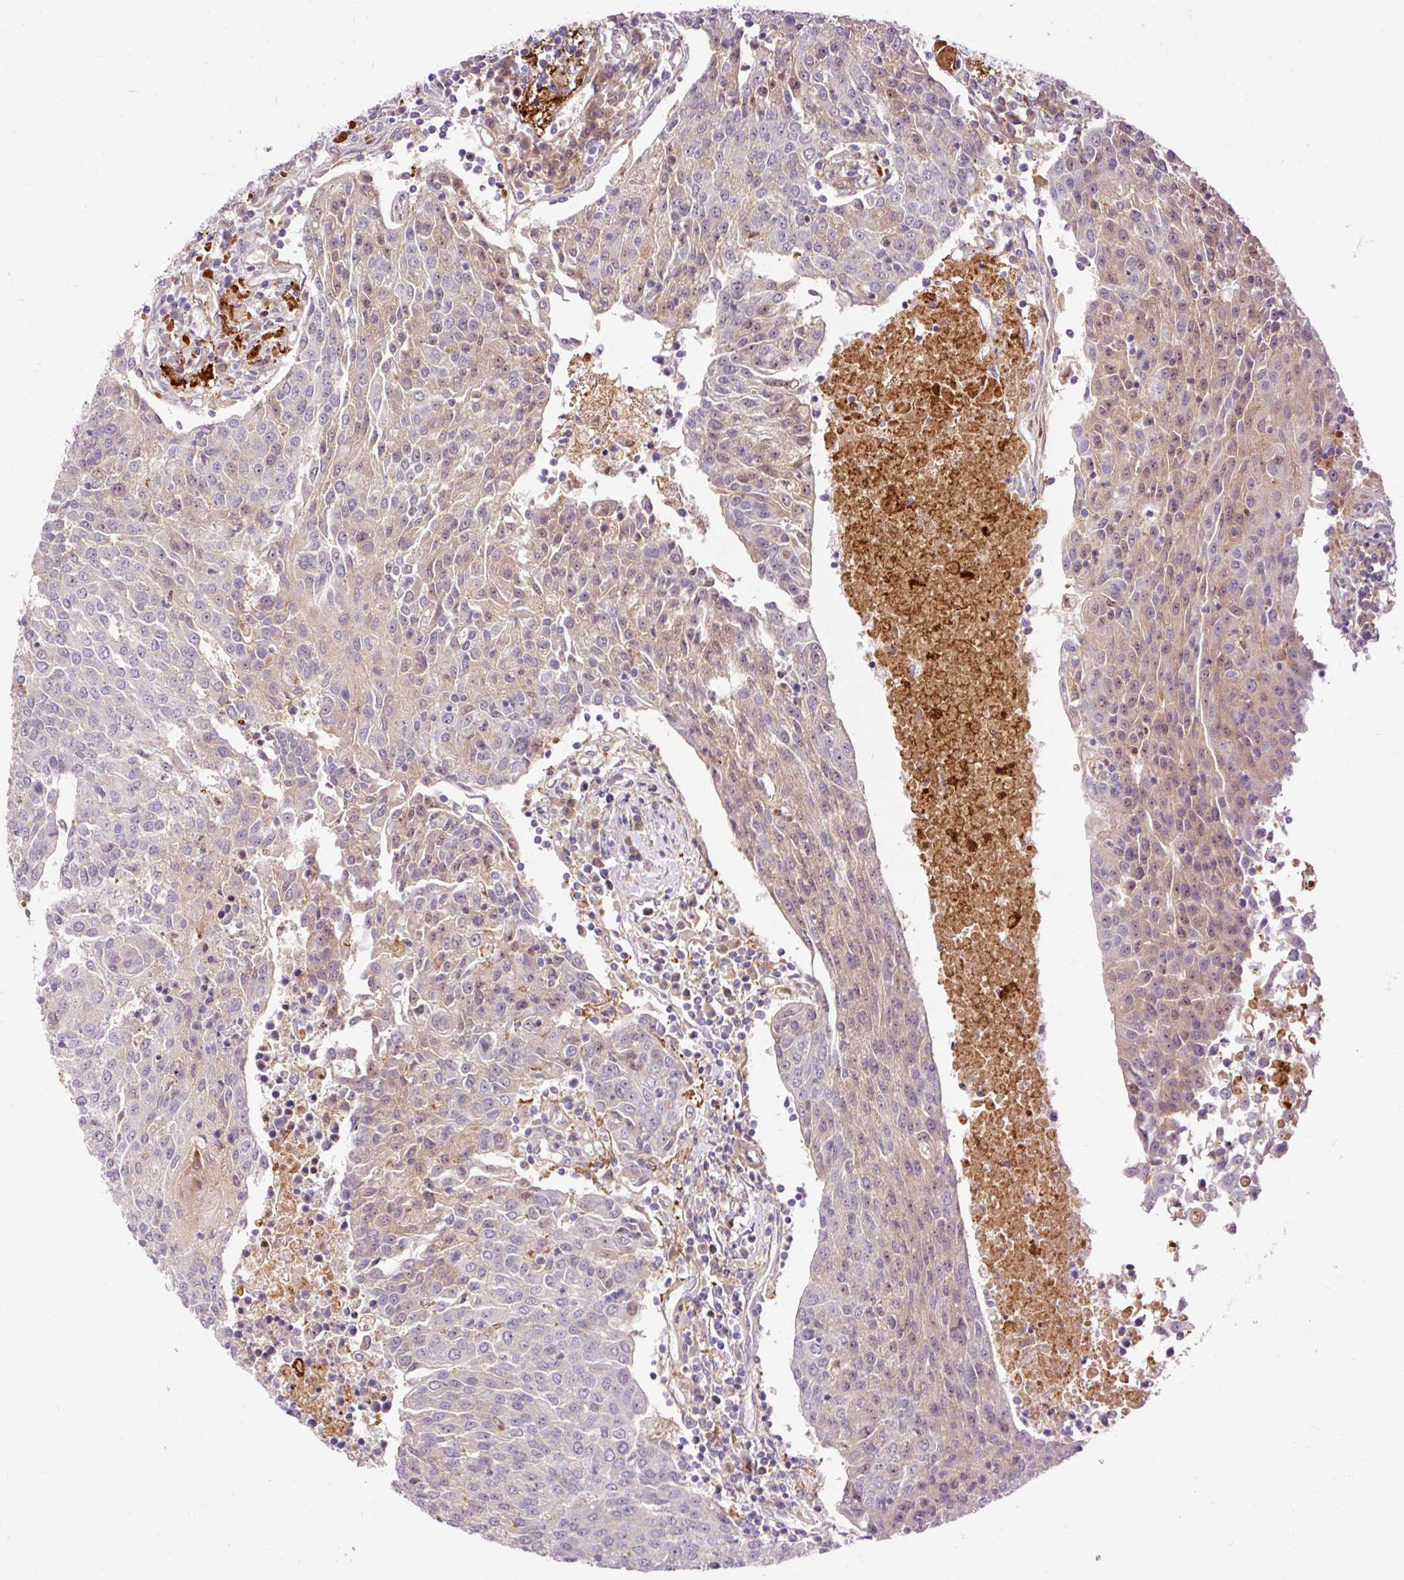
{"staining": {"intensity": "weak", "quantity": "25%-75%", "location": "cytoplasmic/membranous"}, "tissue": "urothelial cancer", "cell_type": "Tumor cells", "image_type": "cancer", "snomed": [{"axis": "morphology", "description": "Urothelial carcinoma, High grade"}, {"axis": "topography", "description": "Urinary bladder"}], "caption": "Tumor cells reveal low levels of weak cytoplasmic/membranous staining in approximately 25%-75% of cells in human urothelial cancer. The protein of interest is shown in brown color, while the nuclei are stained blue.", "gene": "CEBPZ", "patient": {"sex": "female", "age": 85}}